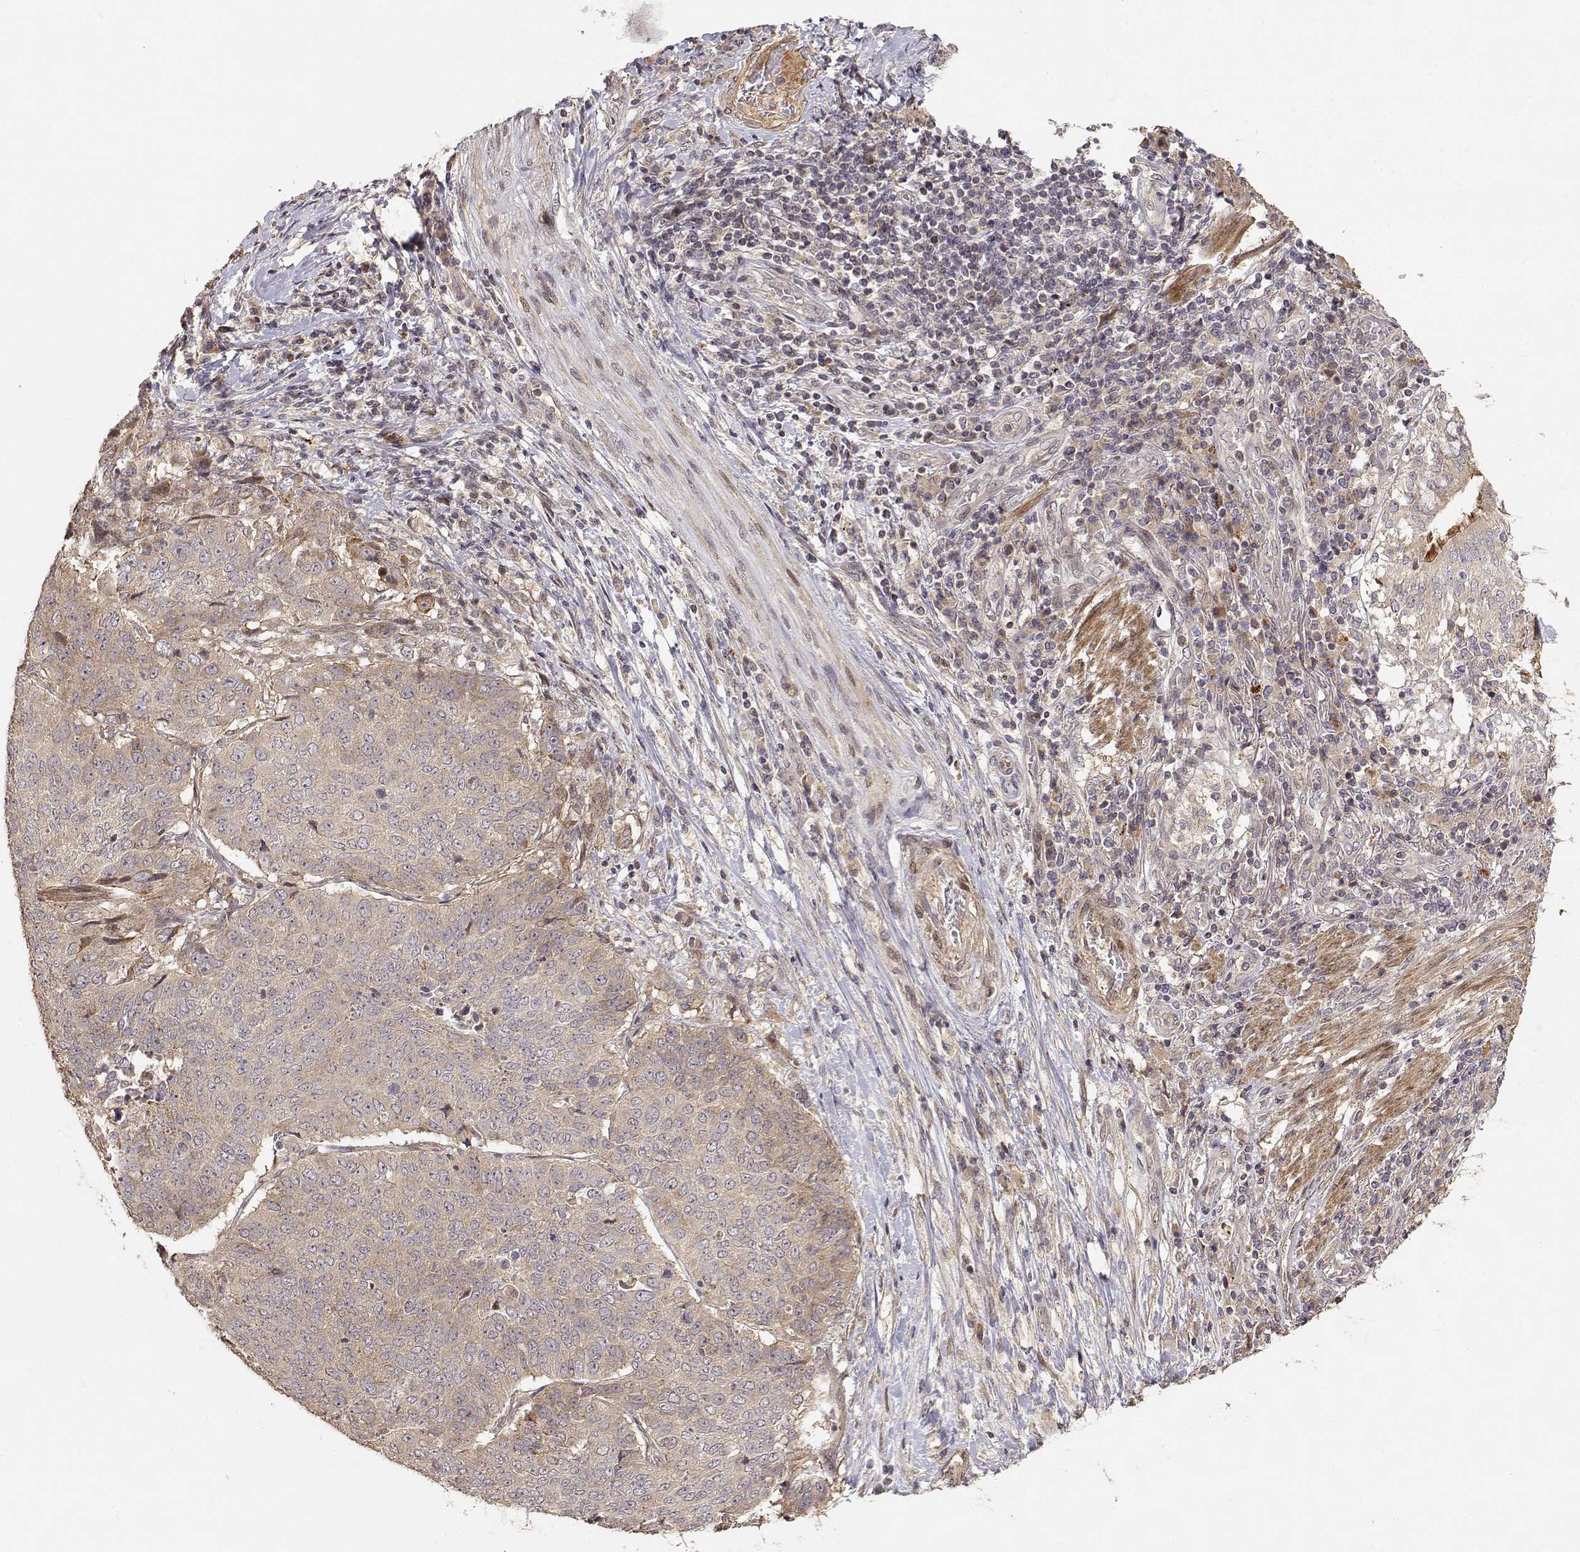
{"staining": {"intensity": "weak", "quantity": ">75%", "location": "cytoplasmic/membranous"}, "tissue": "lung cancer", "cell_type": "Tumor cells", "image_type": "cancer", "snomed": [{"axis": "morphology", "description": "Normal tissue, NOS"}, {"axis": "morphology", "description": "Squamous cell carcinoma, NOS"}, {"axis": "topography", "description": "Bronchus"}, {"axis": "topography", "description": "Lung"}], "caption": "This histopathology image exhibits immunohistochemistry staining of lung cancer (squamous cell carcinoma), with low weak cytoplasmic/membranous positivity in about >75% of tumor cells.", "gene": "PICK1", "patient": {"sex": "male", "age": 64}}